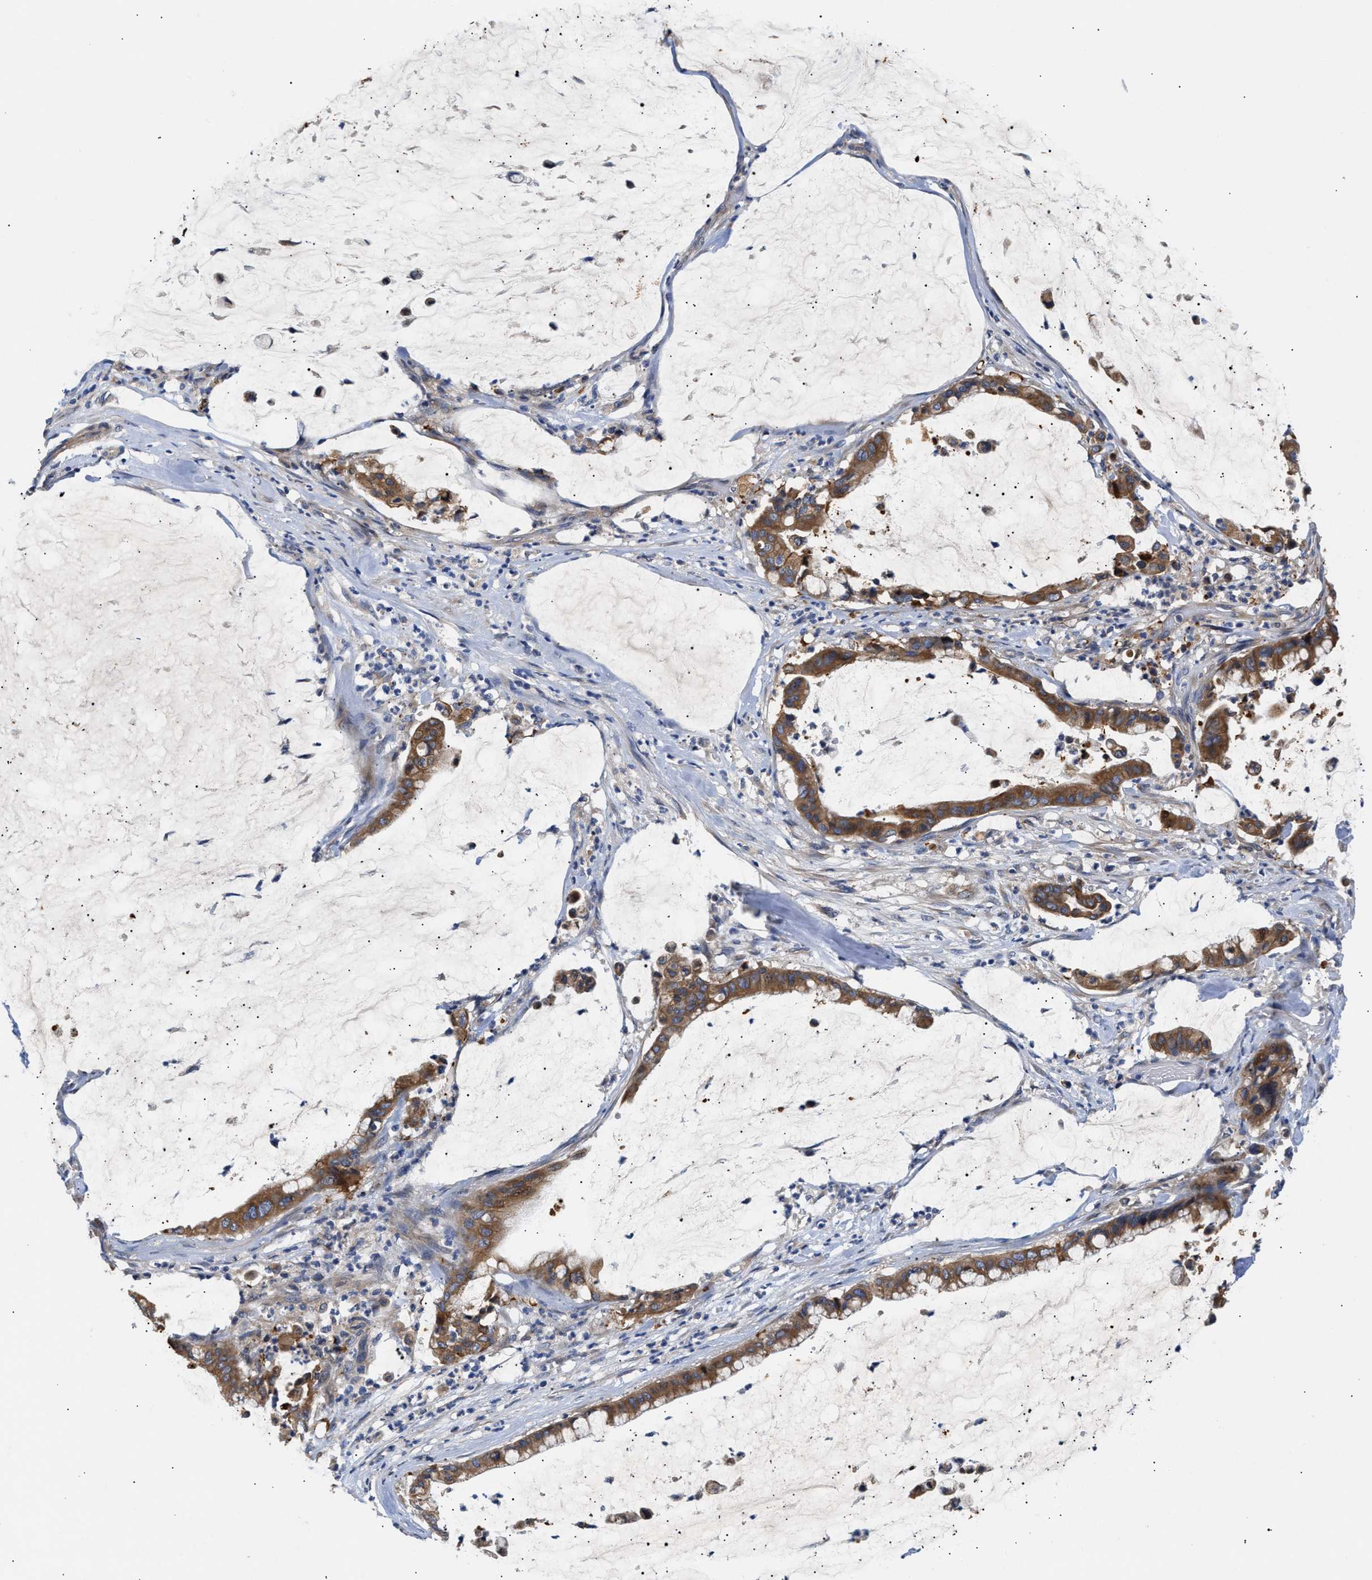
{"staining": {"intensity": "moderate", "quantity": ">75%", "location": "cytoplasmic/membranous"}, "tissue": "pancreatic cancer", "cell_type": "Tumor cells", "image_type": "cancer", "snomed": [{"axis": "morphology", "description": "Adenocarcinoma, NOS"}, {"axis": "topography", "description": "Pancreas"}], "caption": "IHC of pancreatic cancer displays medium levels of moderate cytoplasmic/membranous positivity in approximately >75% of tumor cells.", "gene": "CCDC146", "patient": {"sex": "male", "age": 41}}